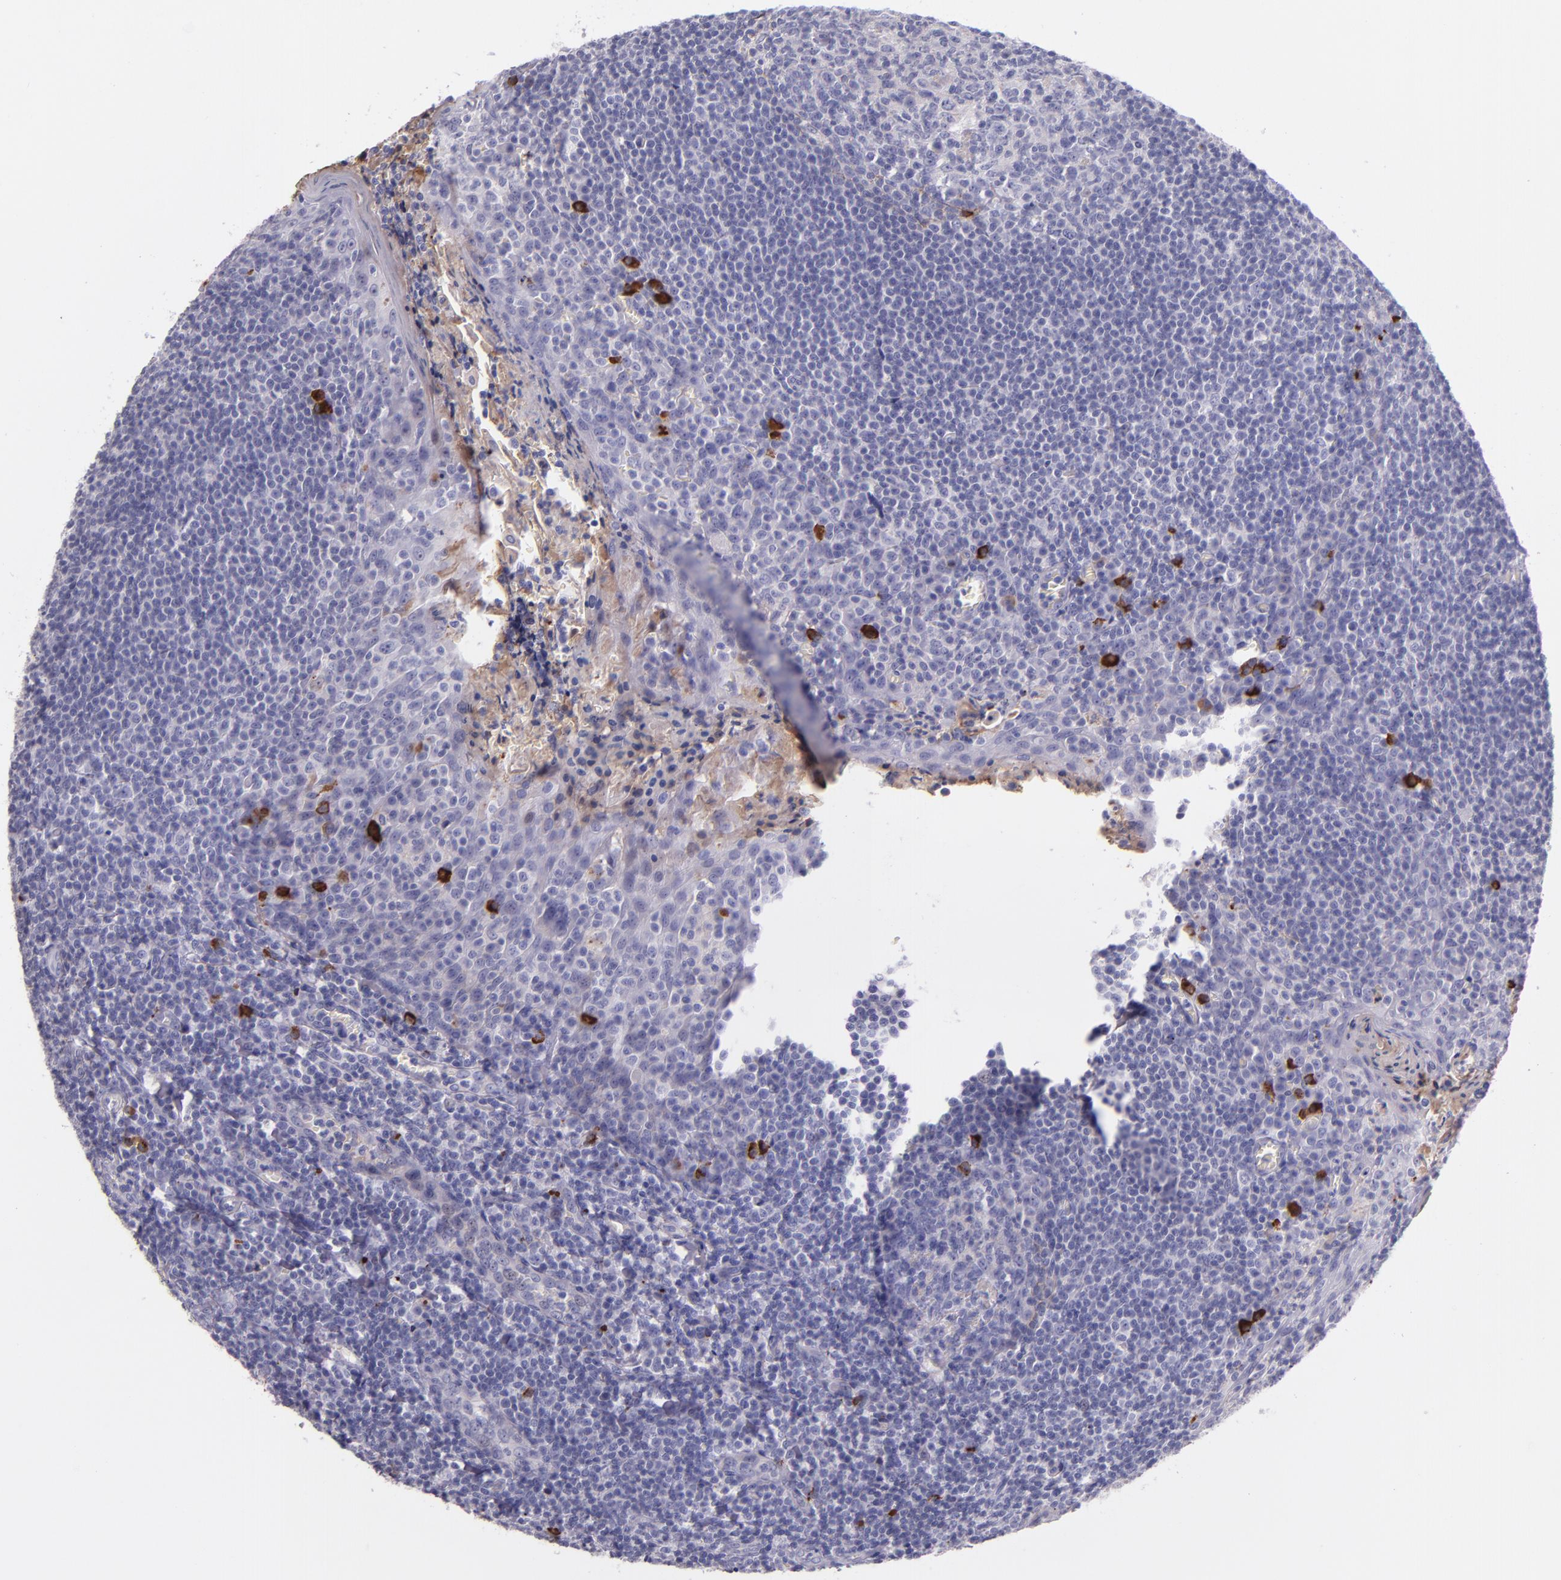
{"staining": {"intensity": "negative", "quantity": "none", "location": "none"}, "tissue": "tonsil", "cell_type": "Germinal center cells", "image_type": "normal", "snomed": [{"axis": "morphology", "description": "Normal tissue, NOS"}, {"axis": "topography", "description": "Tonsil"}], "caption": "Immunohistochemistry (IHC) photomicrograph of benign human tonsil stained for a protein (brown), which demonstrates no staining in germinal center cells.", "gene": "KNG1", "patient": {"sex": "male", "age": 31}}